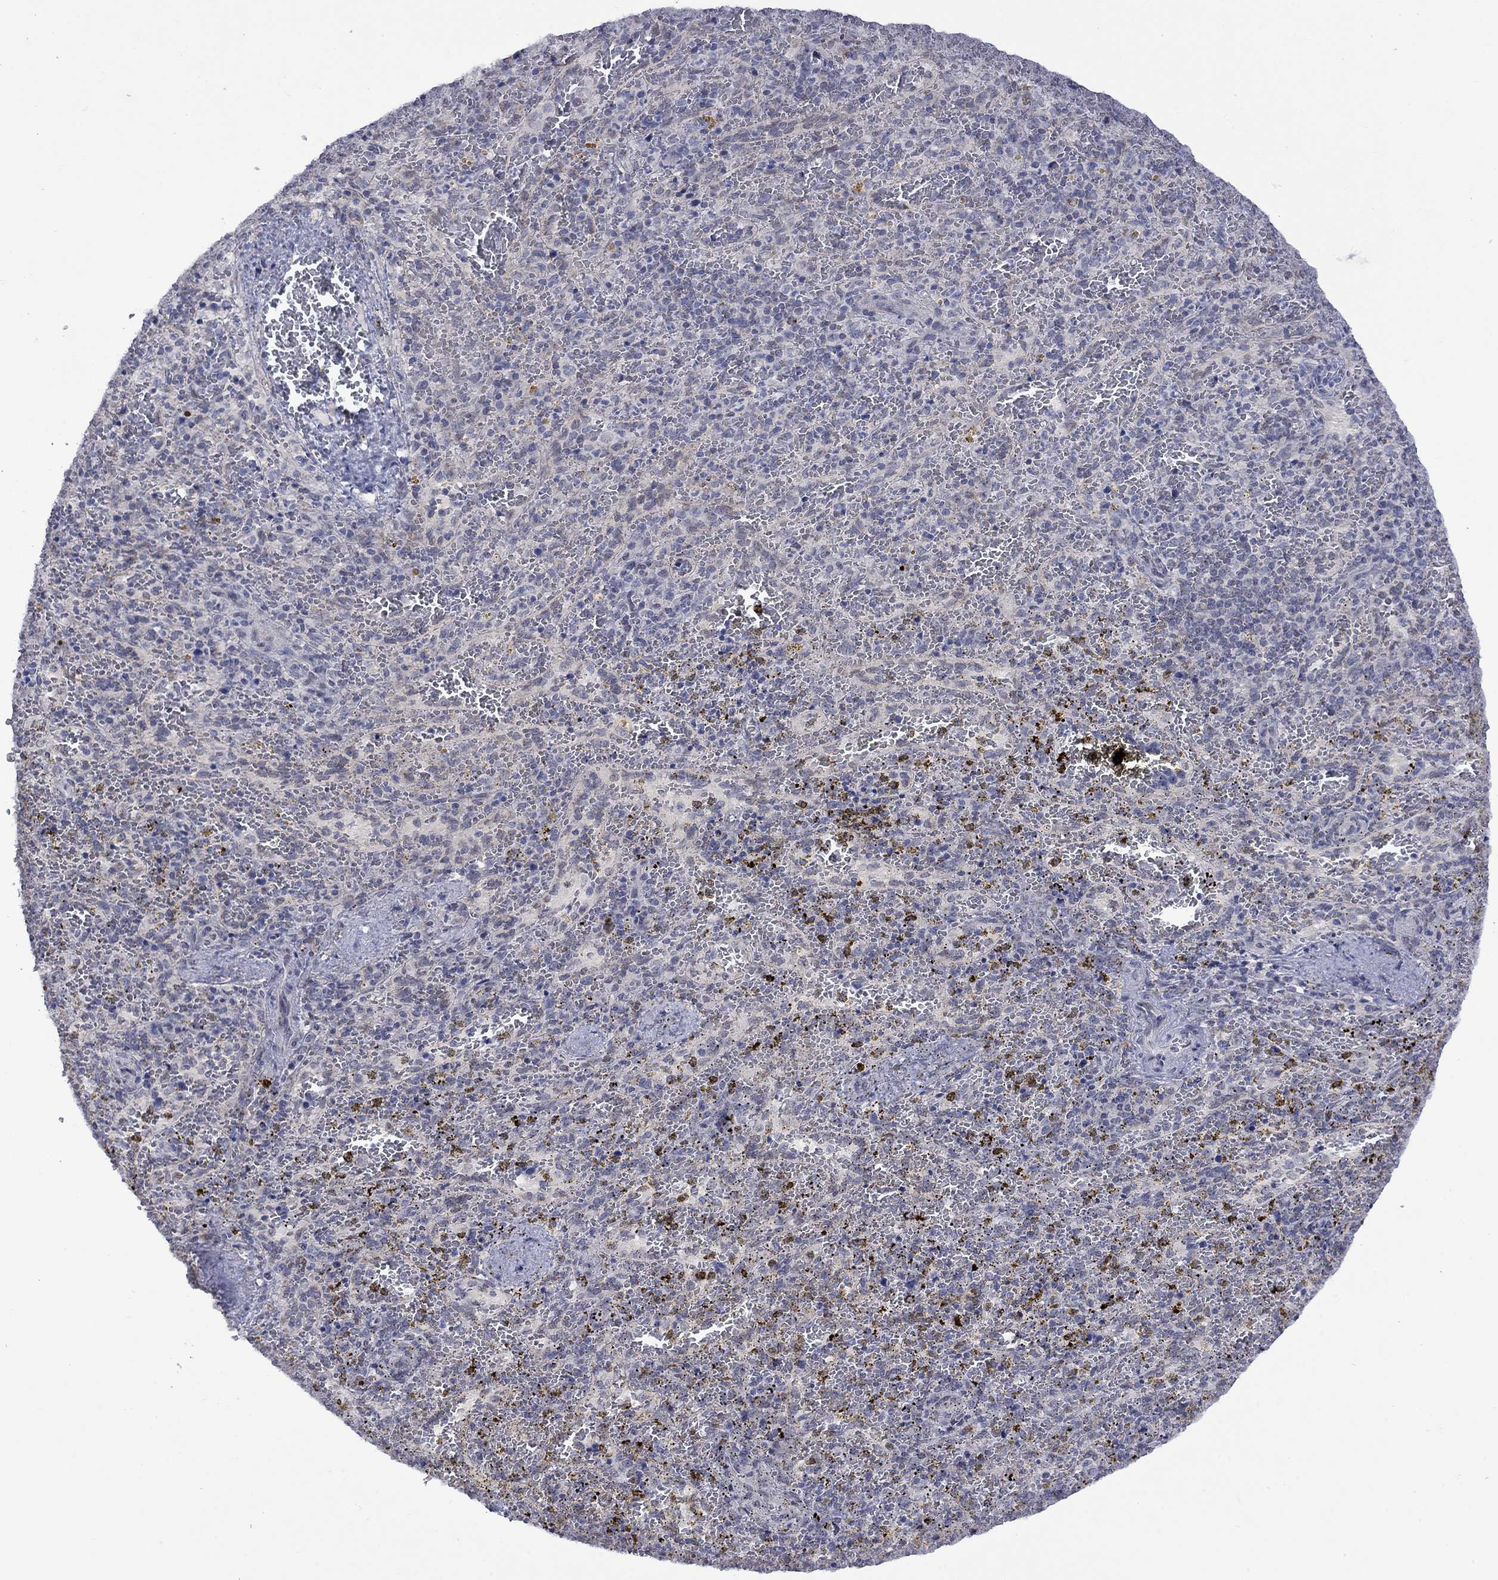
{"staining": {"intensity": "negative", "quantity": "none", "location": "none"}, "tissue": "spleen", "cell_type": "Cells in red pulp", "image_type": "normal", "snomed": [{"axis": "morphology", "description": "Normal tissue, NOS"}, {"axis": "topography", "description": "Spleen"}], "caption": "Human spleen stained for a protein using immunohistochemistry (IHC) displays no expression in cells in red pulp.", "gene": "KCNJ16", "patient": {"sex": "female", "age": 50}}